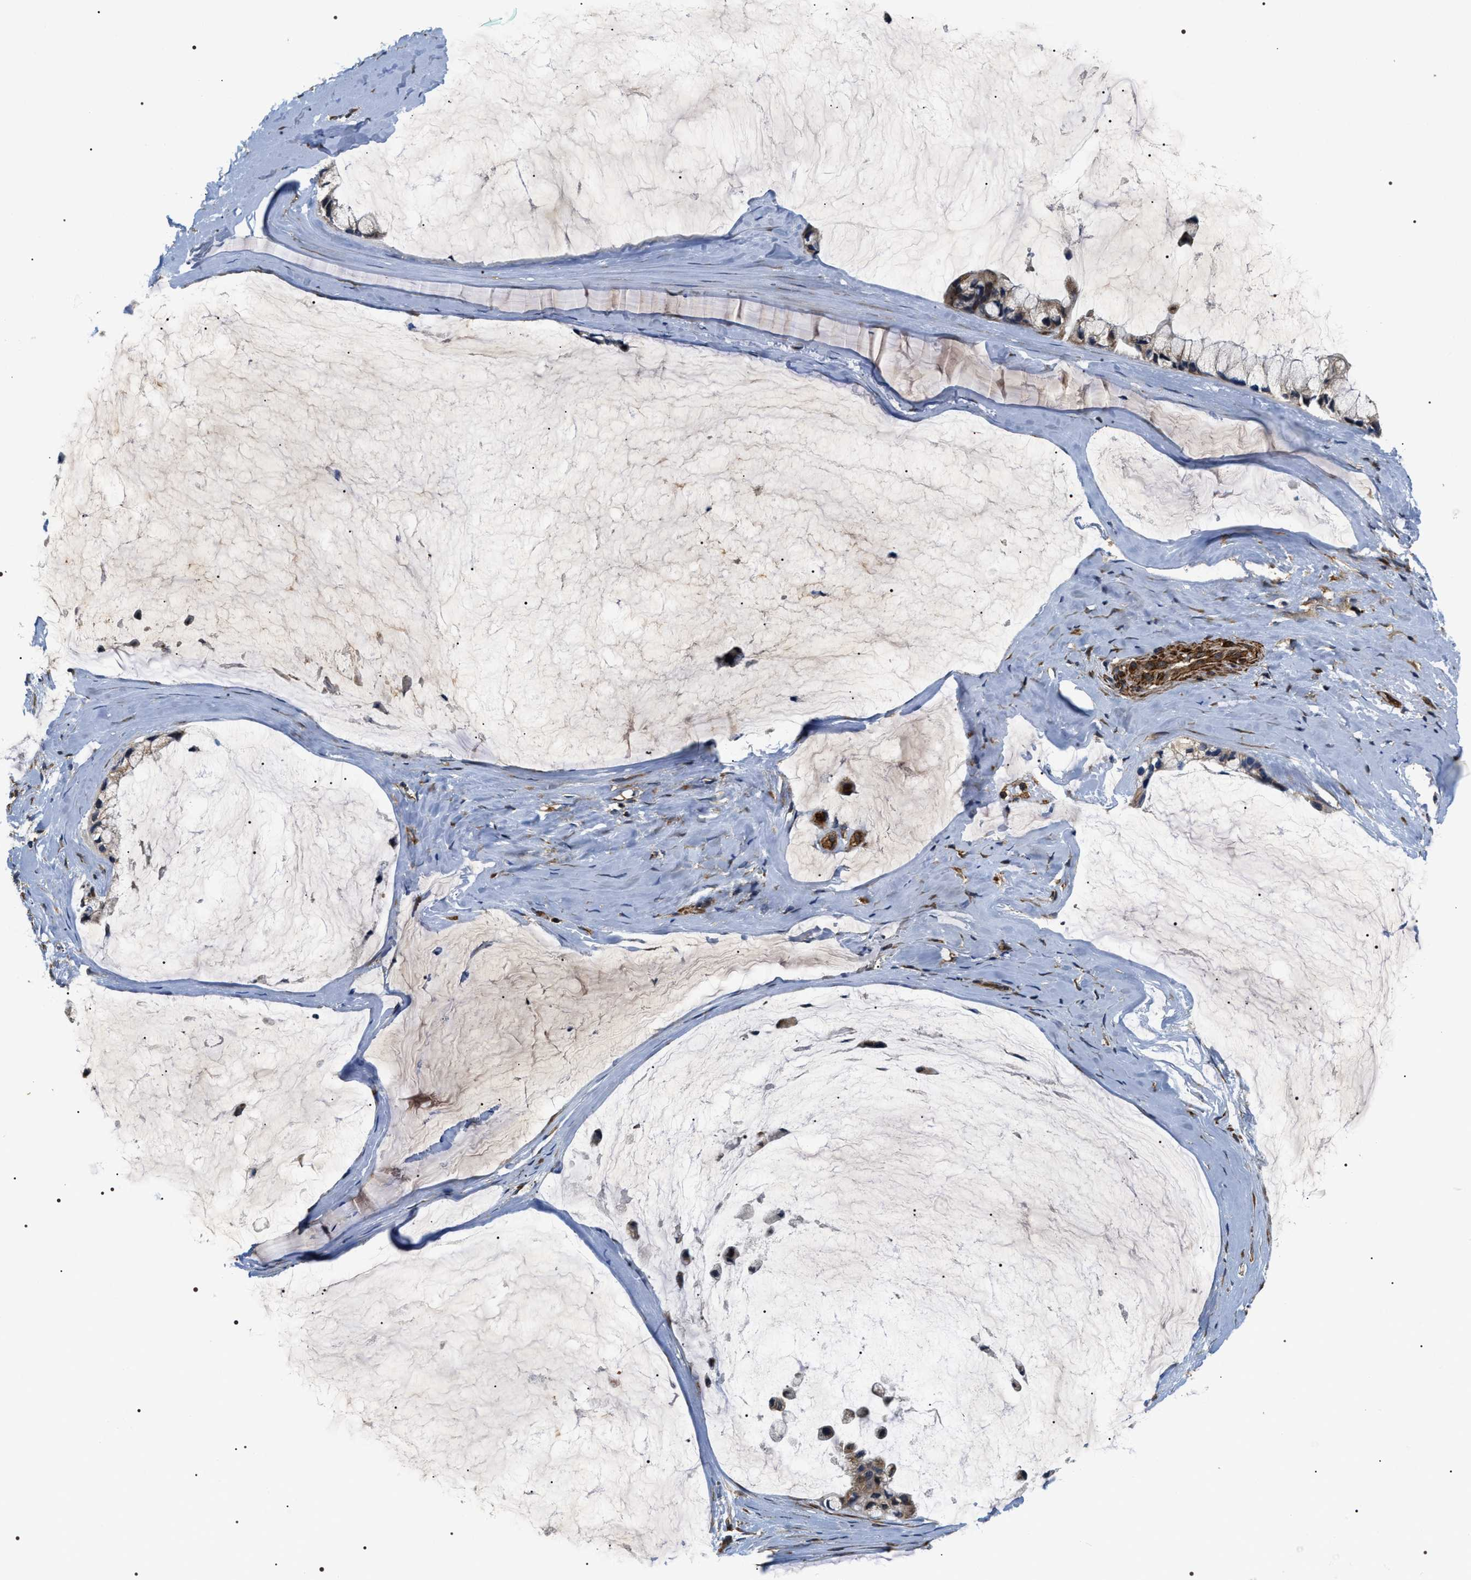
{"staining": {"intensity": "weak", "quantity": ">75%", "location": "cytoplasmic/membranous"}, "tissue": "ovarian cancer", "cell_type": "Tumor cells", "image_type": "cancer", "snomed": [{"axis": "morphology", "description": "Cystadenocarcinoma, mucinous, NOS"}, {"axis": "topography", "description": "Ovary"}], "caption": "Immunohistochemistry (IHC) of human ovarian cancer (mucinous cystadenocarcinoma) exhibits low levels of weak cytoplasmic/membranous expression in about >75% of tumor cells.", "gene": "ZC3HAV1L", "patient": {"sex": "female", "age": 39}}